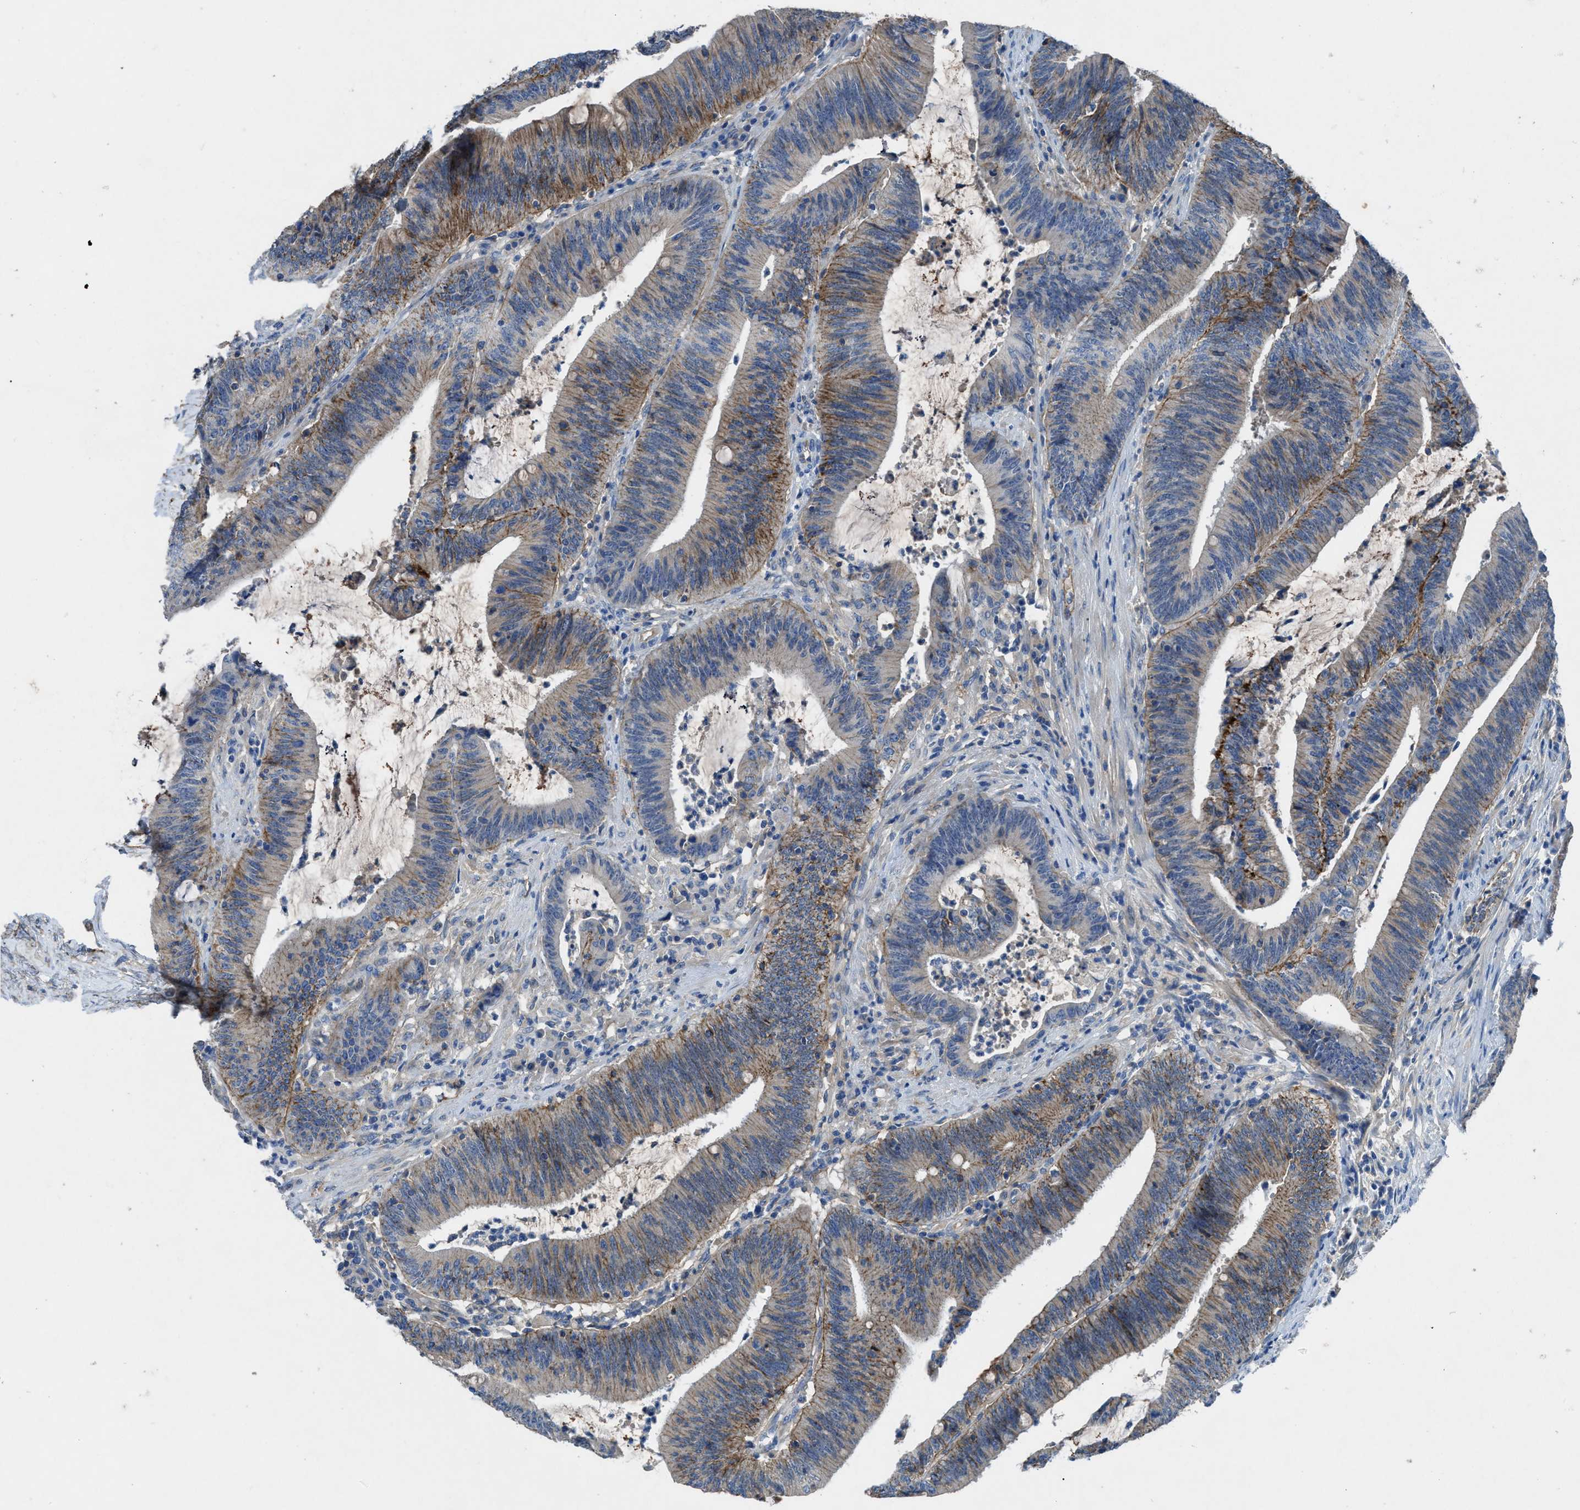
{"staining": {"intensity": "weak", "quantity": "25%-75%", "location": "cytoplasmic/membranous"}, "tissue": "colorectal cancer", "cell_type": "Tumor cells", "image_type": "cancer", "snomed": [{"axis": "morphology", "description": "Normal tissue, NOS"}, {"axis": "morphology", "description": "Adenocarcinoma, NOS"}, {"axis": "topography", "description": "Rectum"}], "caption": "Immunohistochemistry (IHC) staining of colorectal cancer, which displays low levels of weak cytoplasmic/membranous positivity in about 25%-75% of tumor cells indicating weak cytoplasmic/membranous protein positivity. The staining was performed using DAB (brown) for protein detection and nuclei were counterstained in hematoxylin (blue).", "gene": "PTGFRN", "patient": {"sex": "female", "age": 66}}